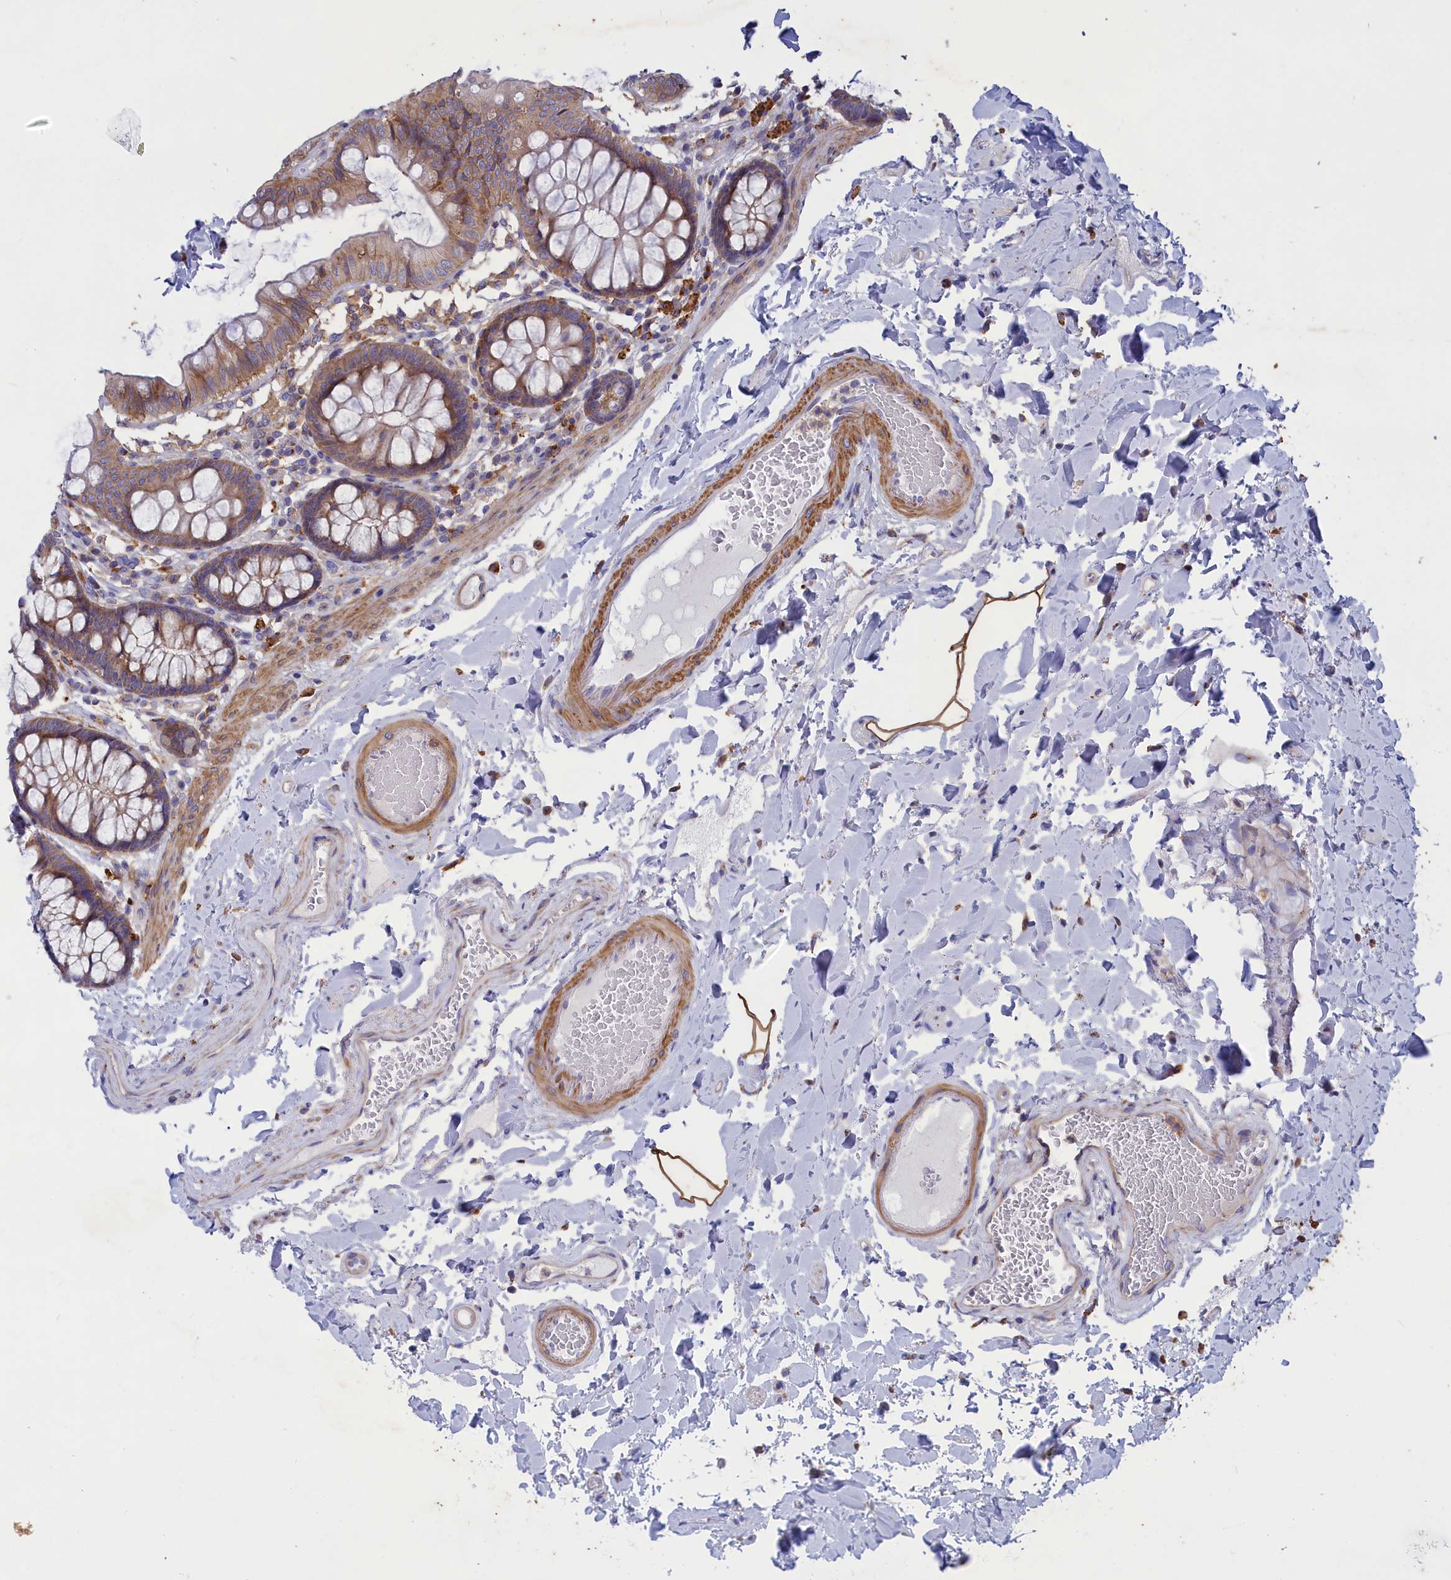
{"staining": {"intensity": "negative", "quantity": "none", "location": "none"}, "tissue": "colon", "cell_type": "Endothelial cells", "image_type": "normal", "snomed": [{"axis": "morphology", "description": "Normal tissue, NOS"}, {"axis": "topography", "description": "Colon"}], "caption": "This is an IHC photomicrograph of benign human colon. There is no staining in endothelial cells.", "gene": "SCAMP4", "patient": {"sex": "male", "age": 84}}